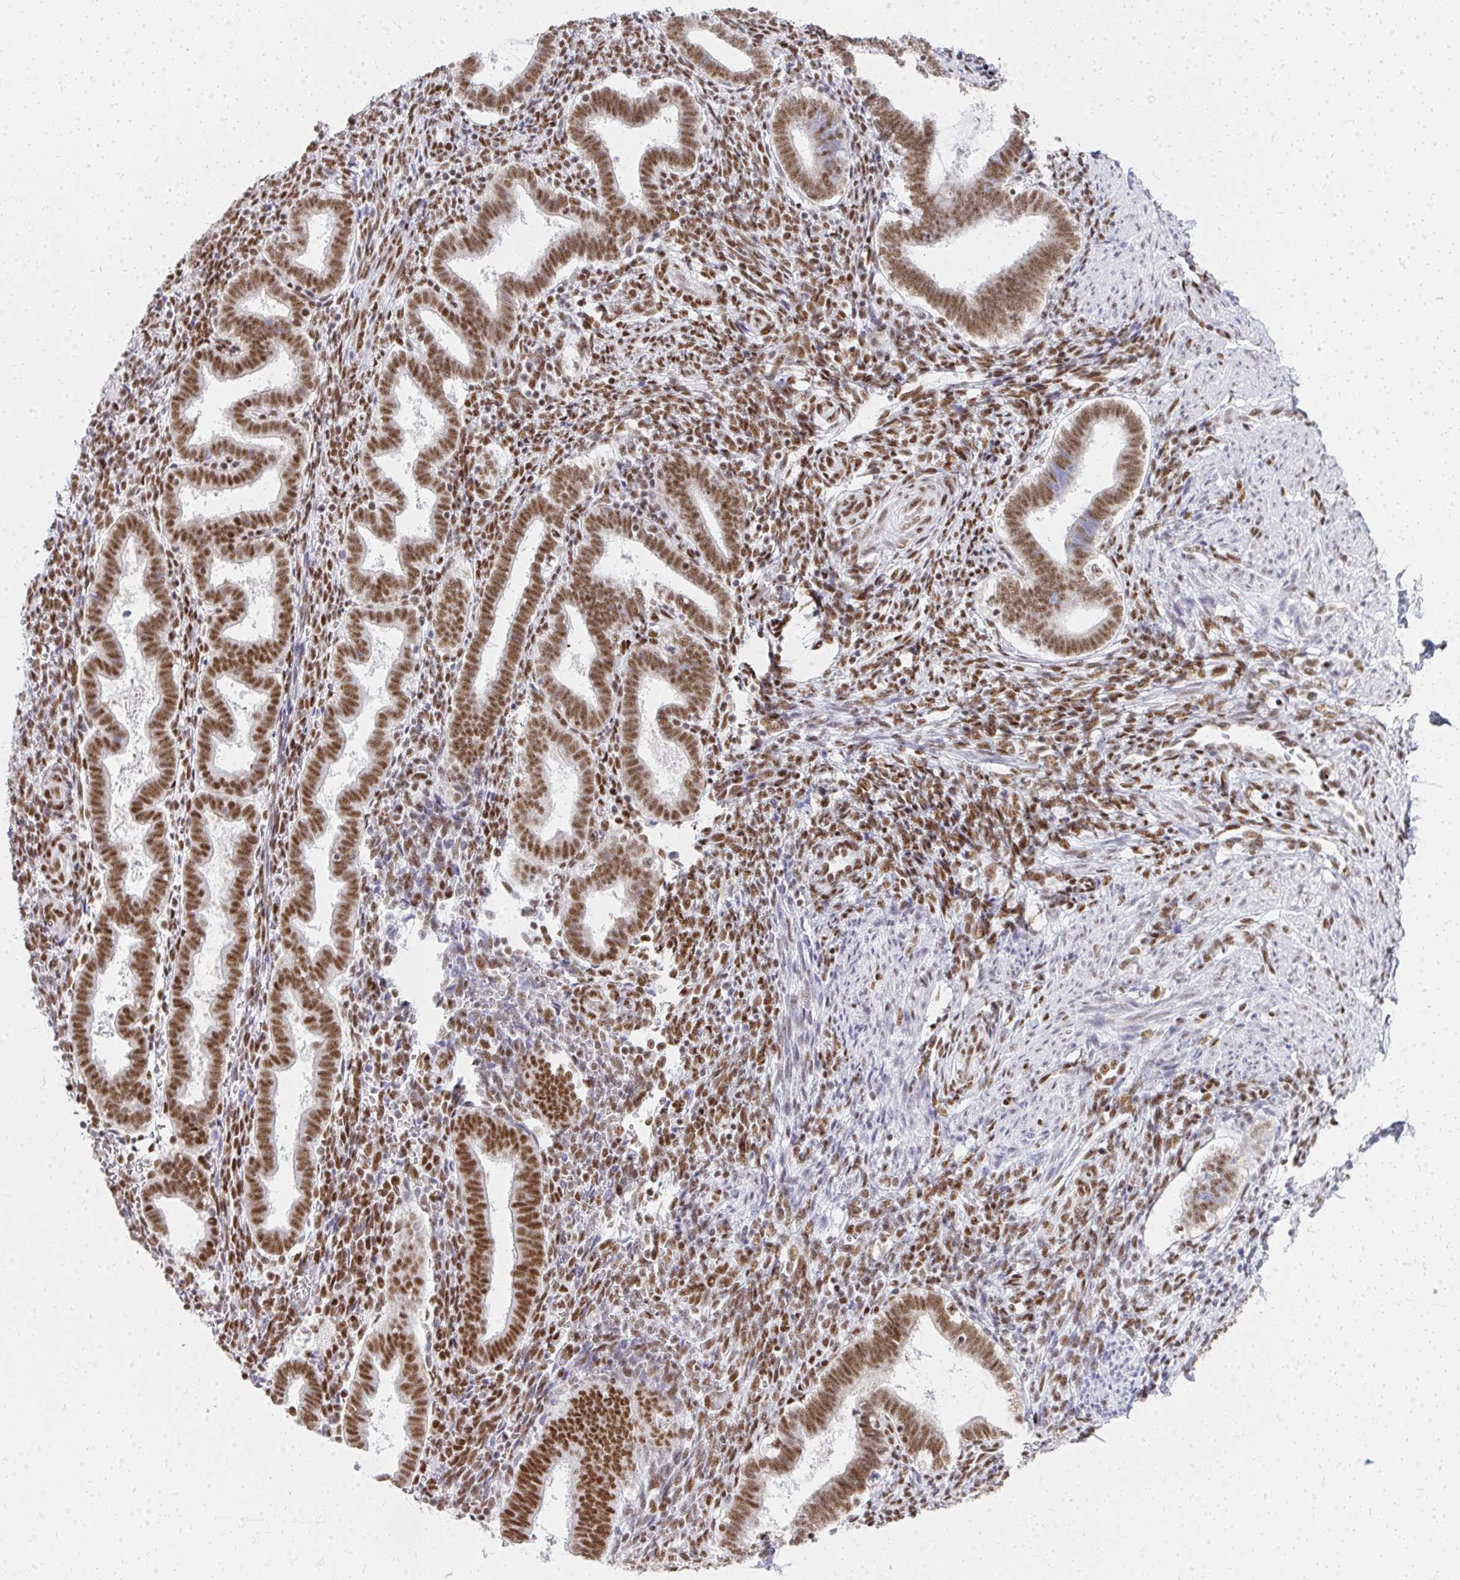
{"staining": {"intensity": "strong", "quantity": ">75%", "location": "nuclear"}, "tissue": "endometrium", "cell_type": "Cells in endometrial stroma", "image_type": "normal", "snomed": [{"axis": "morphology", "description": "Normal tissue, NOS"}, {"axis": "topography", "description": "Endometrium"}], "caption": "Endometrium stained with immunohistochemistry (IHC) reveals strong nuclear positivity in about >75% of cells in endometrial stroma.", "gene": "CREBBP", "patient": {"sex": "female", "age": 34}}